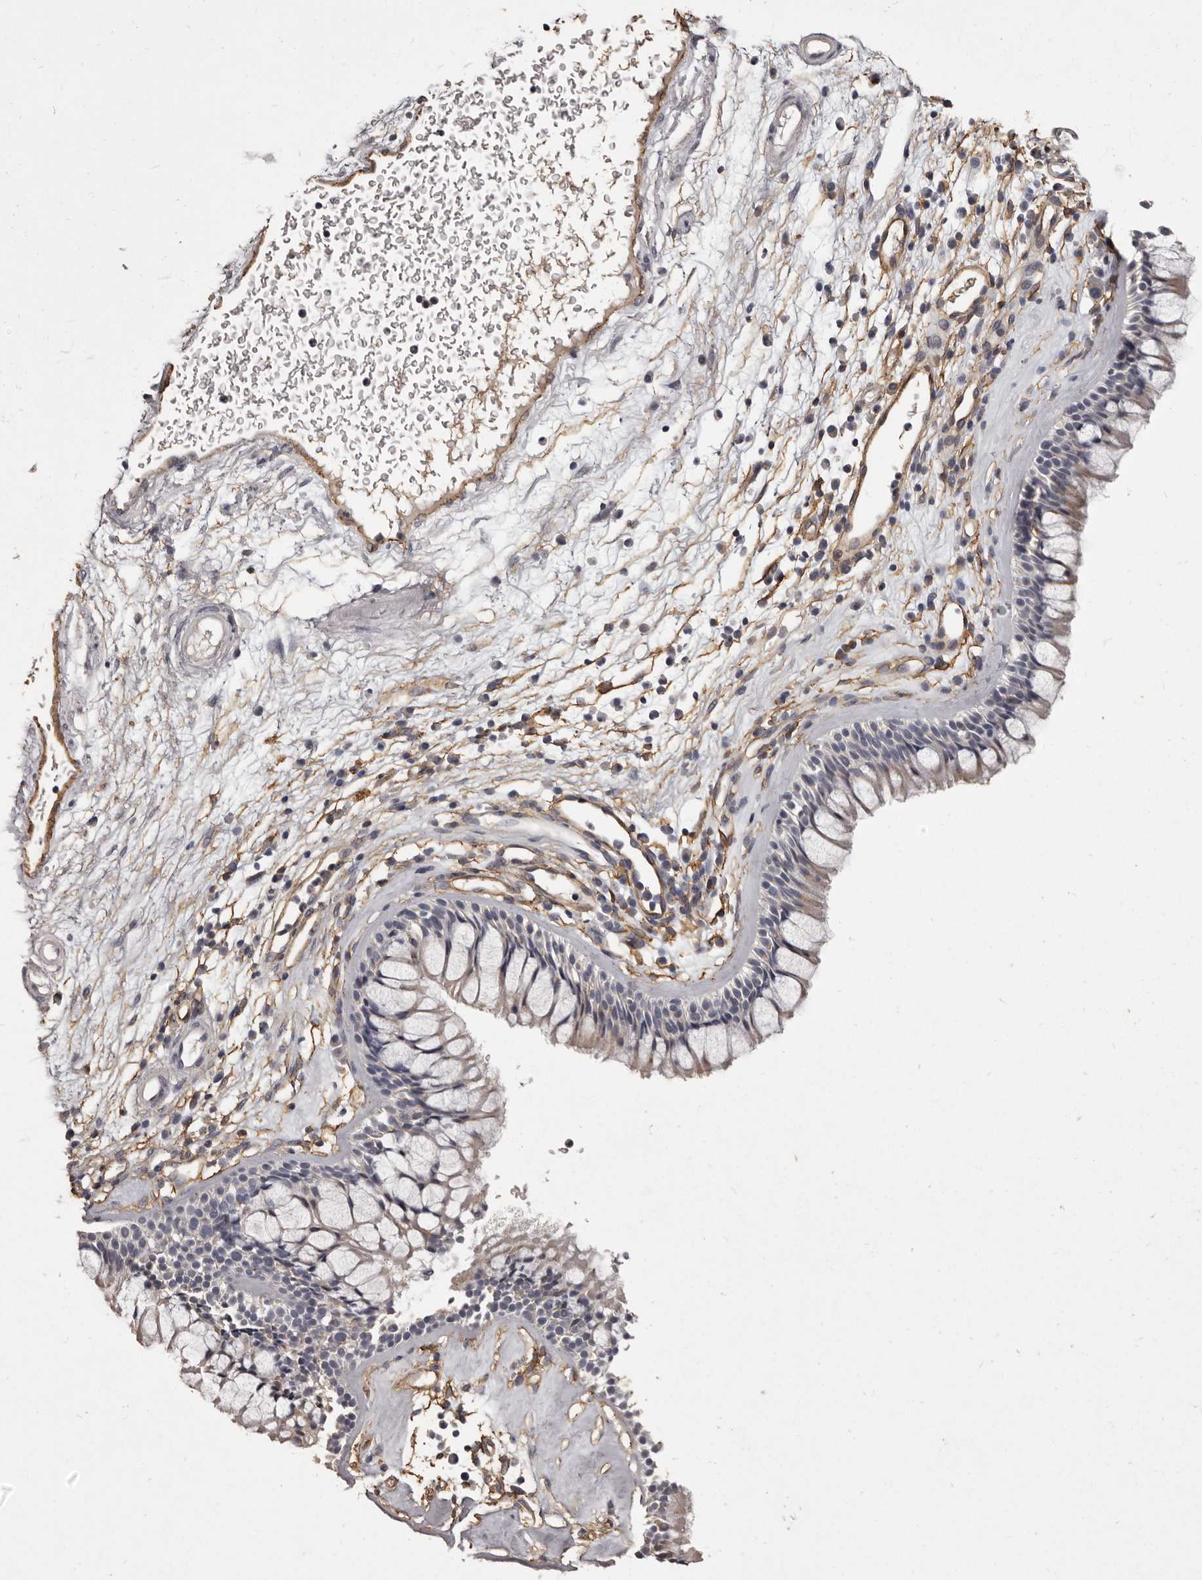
{"staining": {"intensity": "weak", "quantity": "25%-75%", "location": "cytoplasmic/membranous"}, "tissue": "nasopharynx", "cell_type": "Respiratory epithelial cells", "image_type": "normal", "snomed": [{"axis": "morphology", "description": "Normal tissue, NOS"}, {"axis": "morphology", "description": "Inflammation, NOS"}, {"axis": "morphology", "description": "Malignant melanoma, Metastatic site"}, {"axis": "topography", "description": "Nasopharynx"}], "caption": "This image exhibits immunohistochemistry staining of unremarkable human nasopharynx, with low weak cytoplasmic/membranous positivity in about 25%-75% of respiratory epithelial cells.", "gene": "GPR78", "patient": {"sex": "male", "age": 70}}